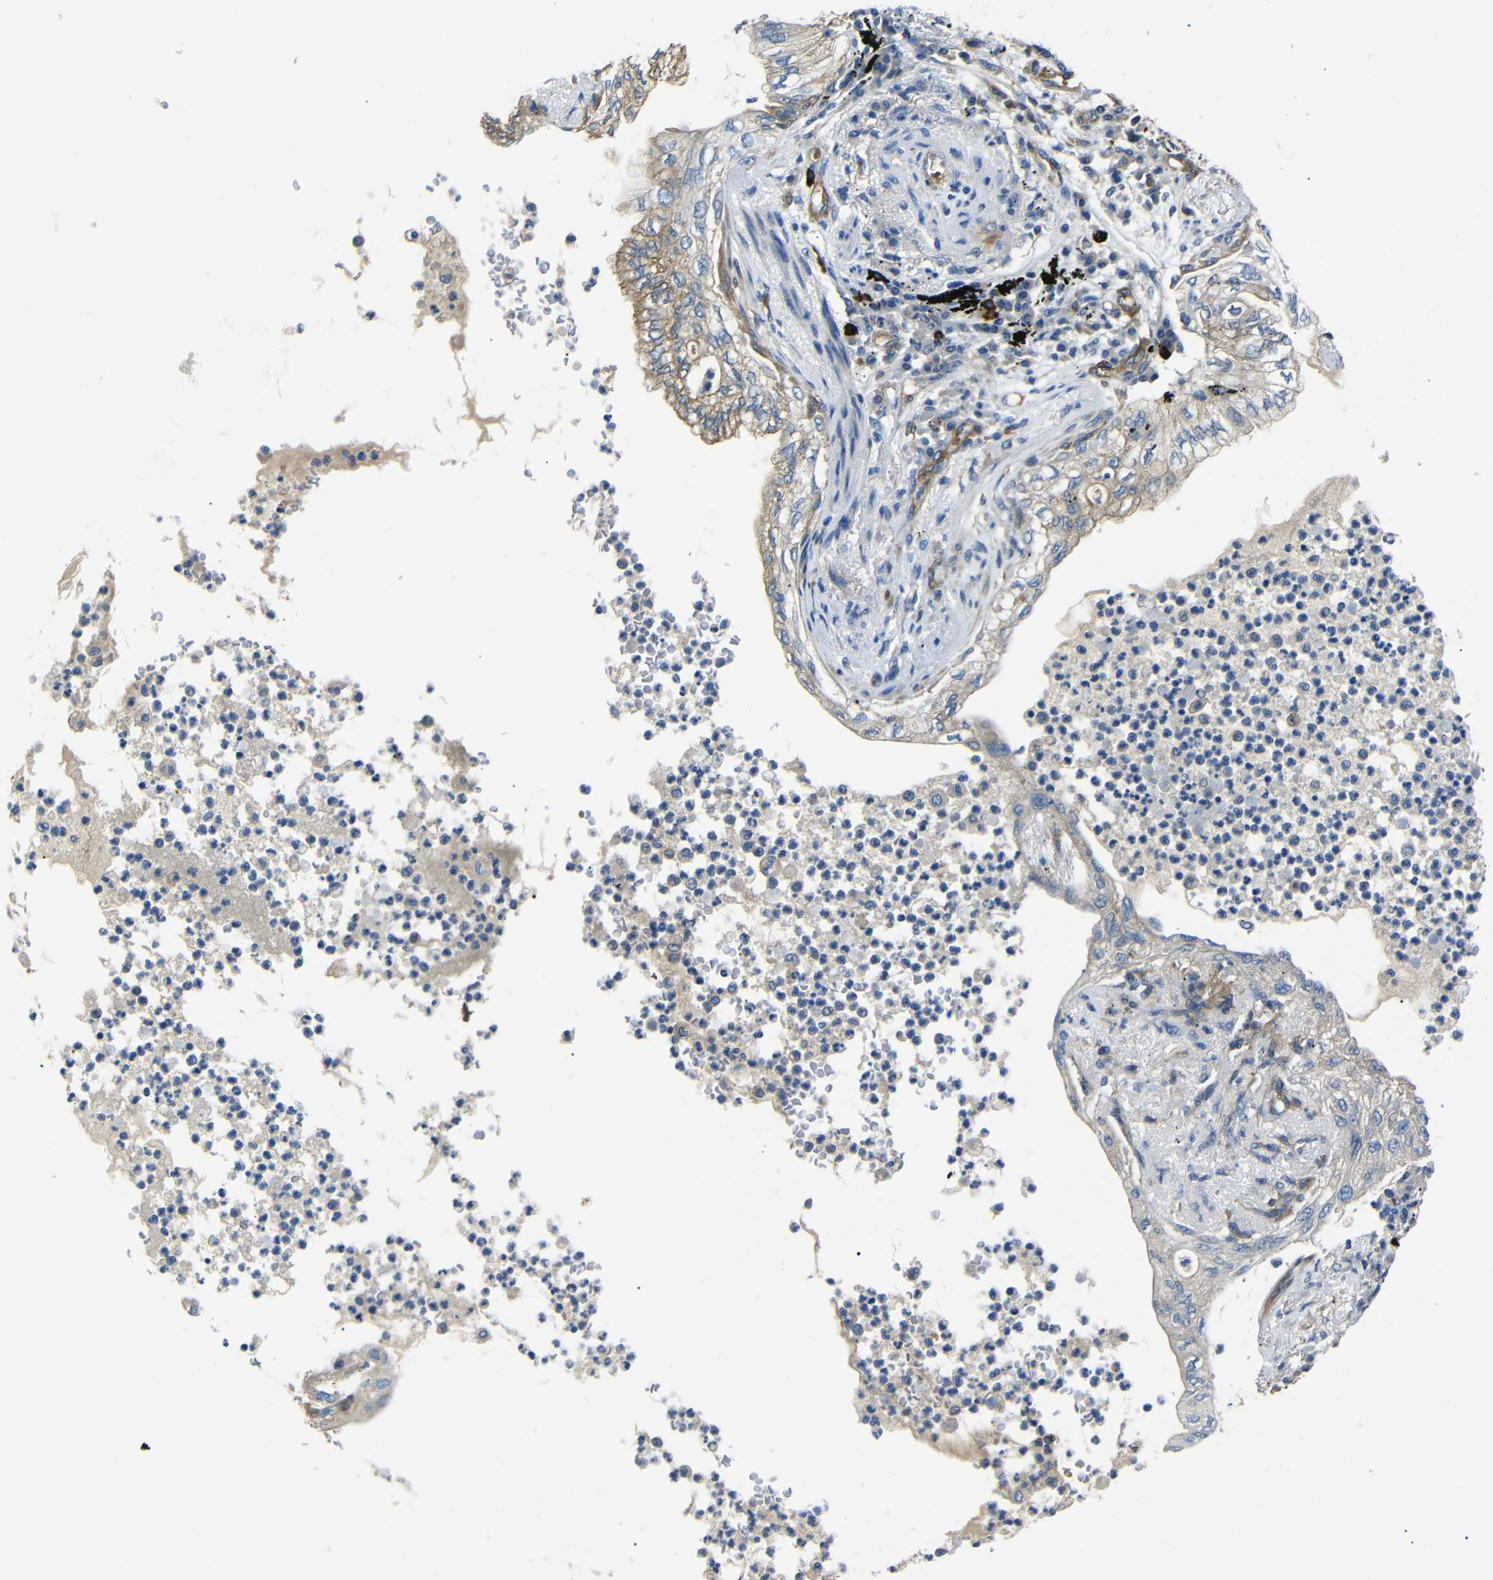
{"staining": {"intensity": "weak", "quantity": "25%-75%", "location": "cytoplasmic/membranous"}, "tissue": "lung cancer", "cell_type": "Tumor cells", "image_type": "cancer", "snomed": [{"axis": "morphology", "description": "Normal tissue, NOS"}, {"axis": "morphology", "description": "Adenocarcinoma, NOS"}, {"axis": "topography", "description": "Bronchus"}, {"axis": "topography", "description": "Lung"}], "caption": "Protein analysis of lung adenocarcinoma tissue shows weak cytoplasmic/membranous staining in about 25%-75% of tumor cells. Ihc stains the protein in brown and the nuclei are stained blue.", "gene": "MYO1B", "patient": {"sex": "female", "age": 70}}